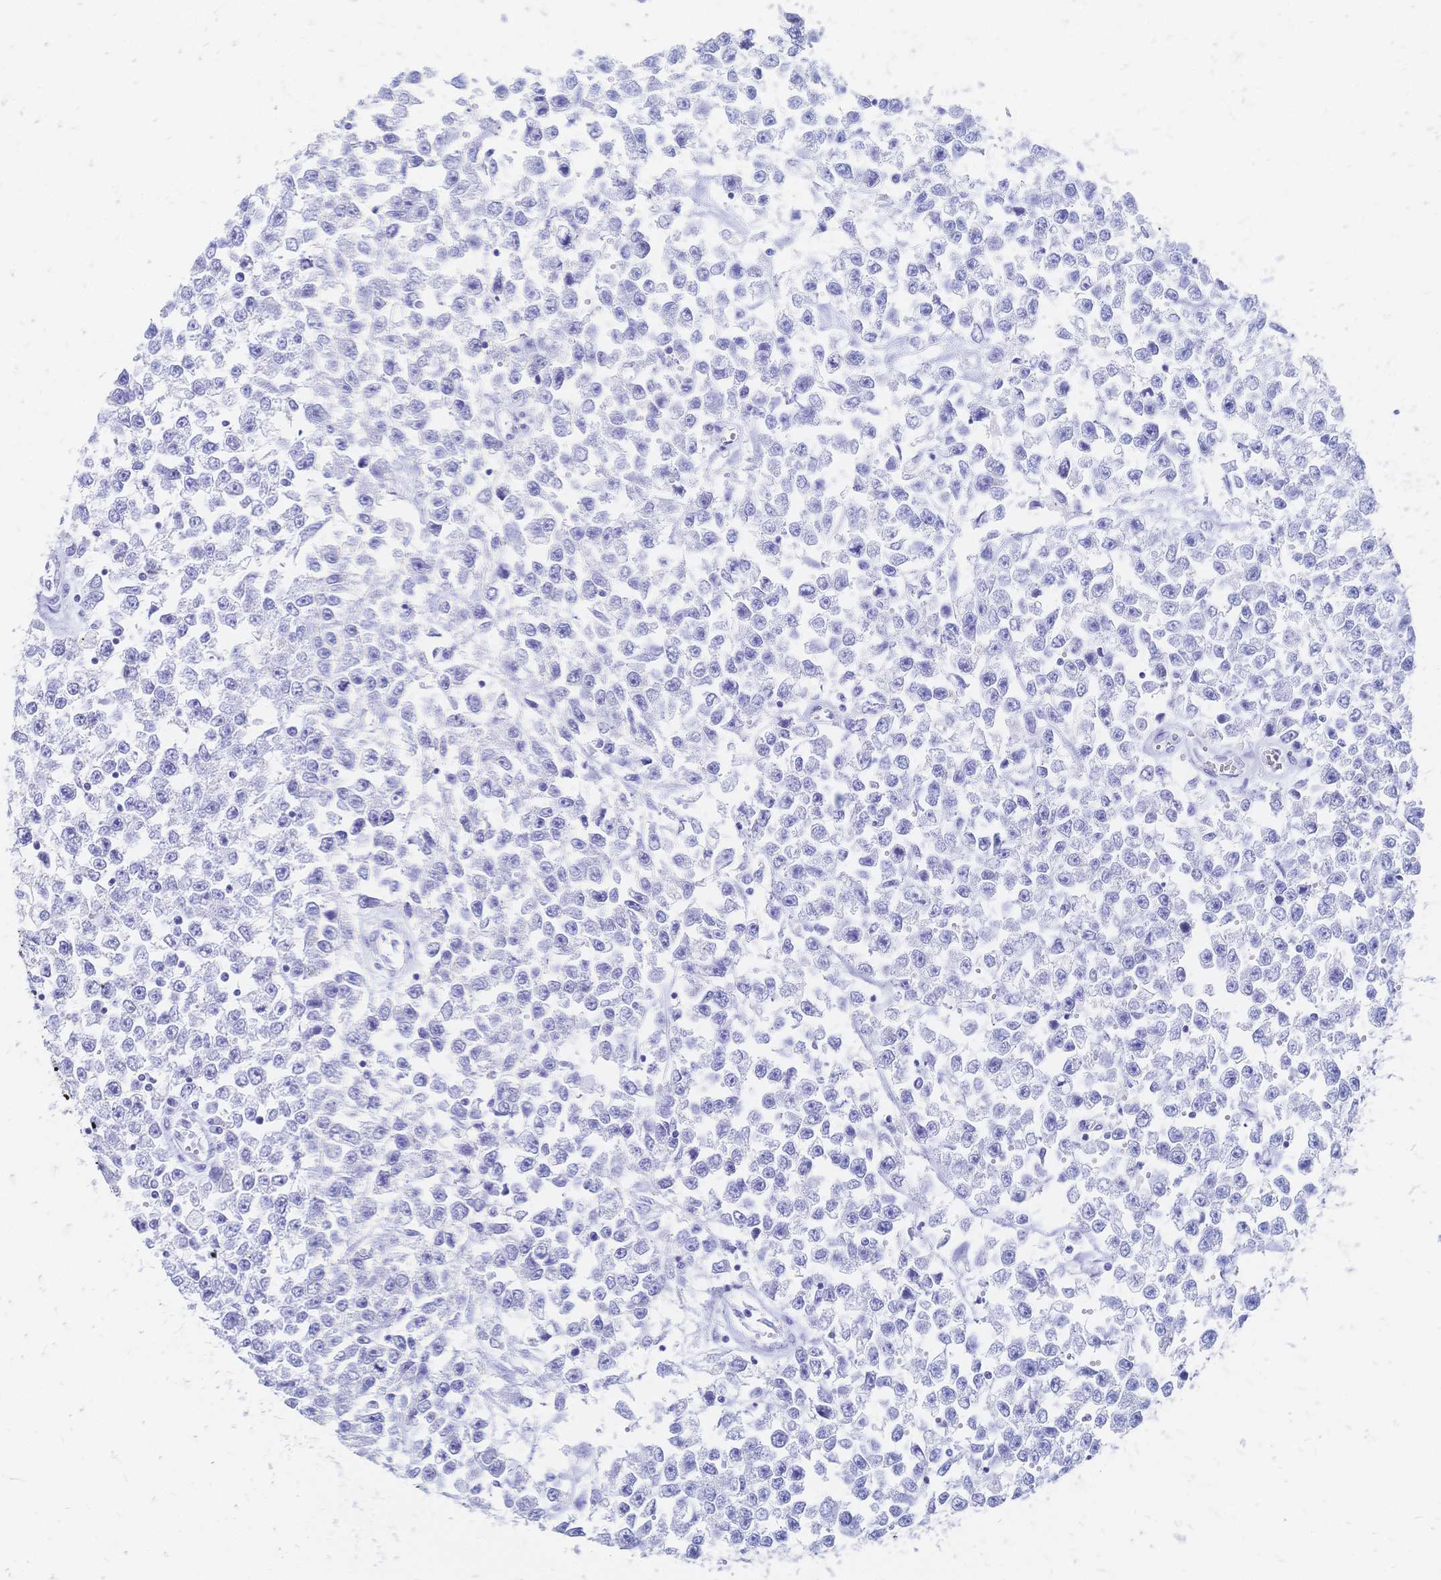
{"staining": {"intensity": "negative", "quantity": "none", "location": "none"}, "tissue": "testis cancer", "cell_type": "Tumor cells", "image_type": "cancer", "snomed": [{"axis": "morphology", "description": "Seminoma, NOS"}, {"axis": "topography", "description": "Testis"}], "caption": "A high-resolution photomicrograph shows immunohistochemistry (IHC) staining of seminoma (testis), which shows no significant staining in tumor cells.", "gene": "SLC5A1", "patient": {"sex": "male", "age": 34}}